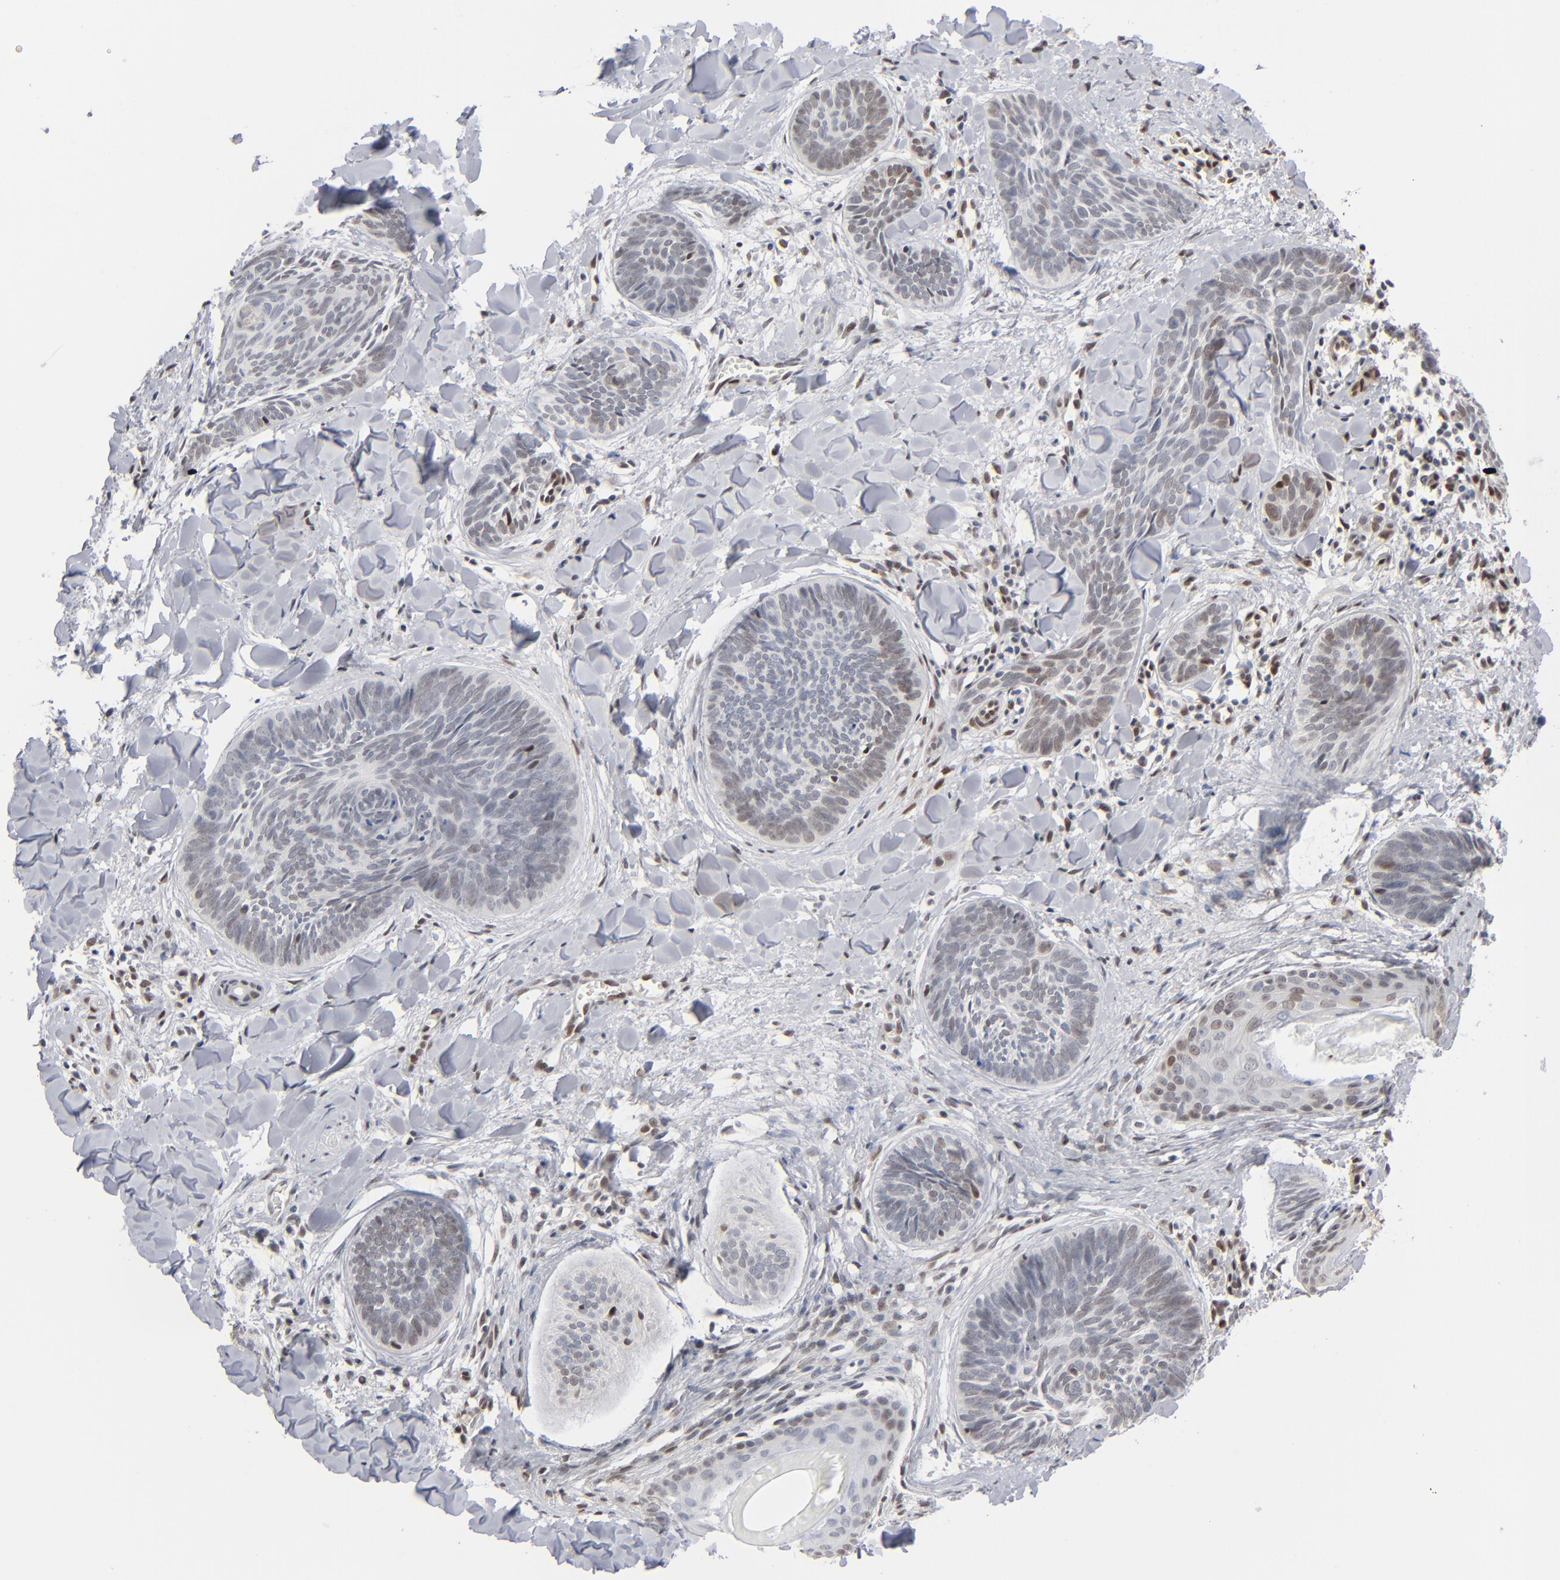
{"staining": {"intensity": "weak", "quantity": "<25%", "location": "nuclear"}, "tissue": "skin cancer", "cell_type": "Tumor cells", "image_type": "cancer", "snomed": [{"axis": "morphology", "description": "Basal cell carcinoma"}, {"axis": "topography", "description": "Skin"}], "caption": "There is no significant expression in tumor cells of skin cancer (basal cell carcinoma).", "gene": "IRF9", "patient": {"sex": "female", "age": 81}}